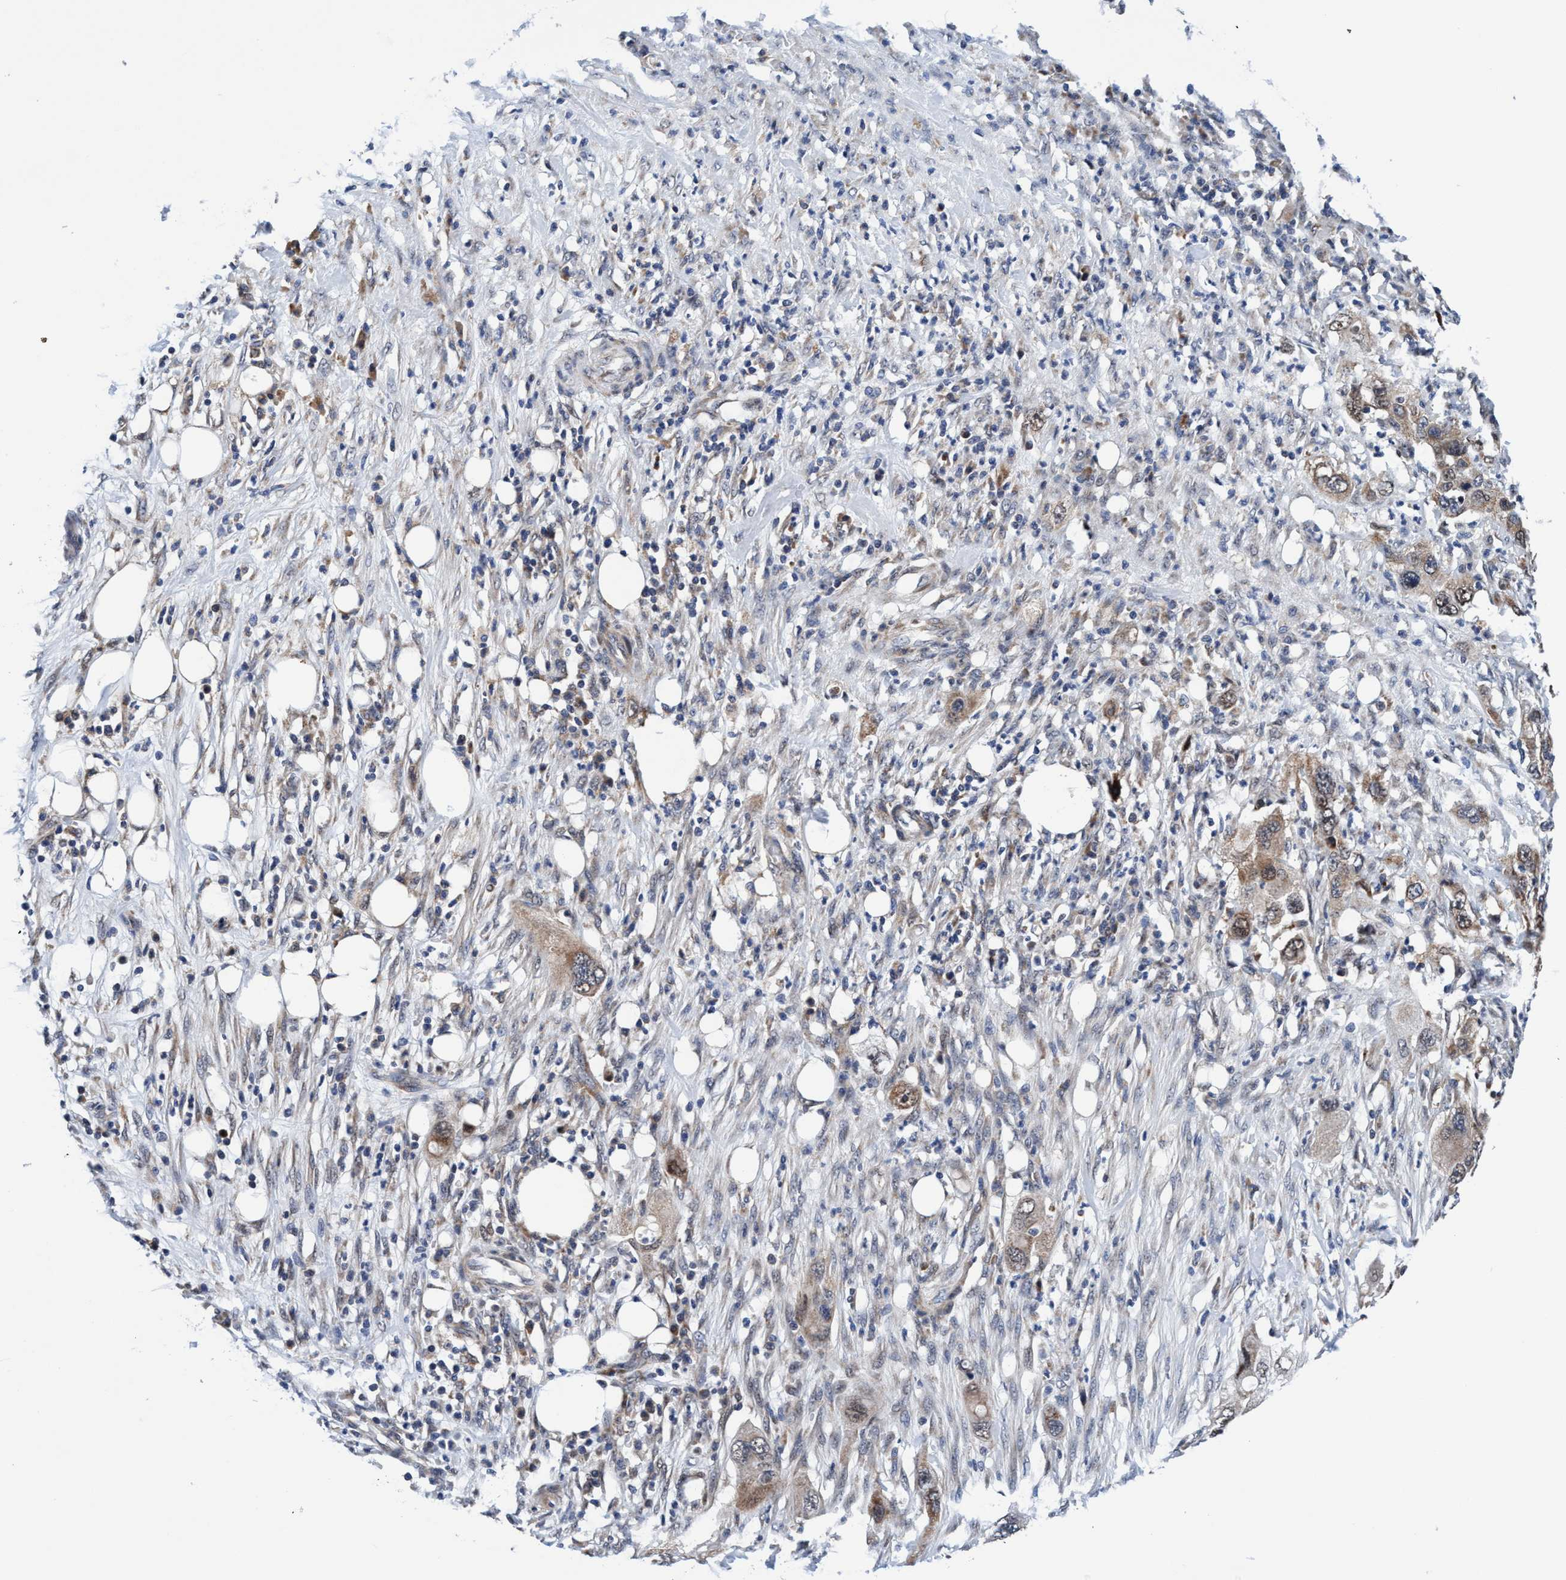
{"staining": {"intensity": "weak", "quantity": ">75%", "location": "cytoplasmic/membranous"}, "tissue": "pancreatic cancer", "cell_type": "Tumor cells", "image_type": "cancer", "snomed": [{"axis": "morphology", "description": "Adenocarcinoma, NOS"}, {"axis": "topography", "description": "Pancreas"}], "caption": "About >75% of tumor cells in human pancreatic cancer (adenocarcinoma) reveal weak cytoplasmic/membranous protein expression as visualized by brown immunohistochemical staining.", "gene": "AGAP2", "patient": {"sex": "female", "age": 78}}